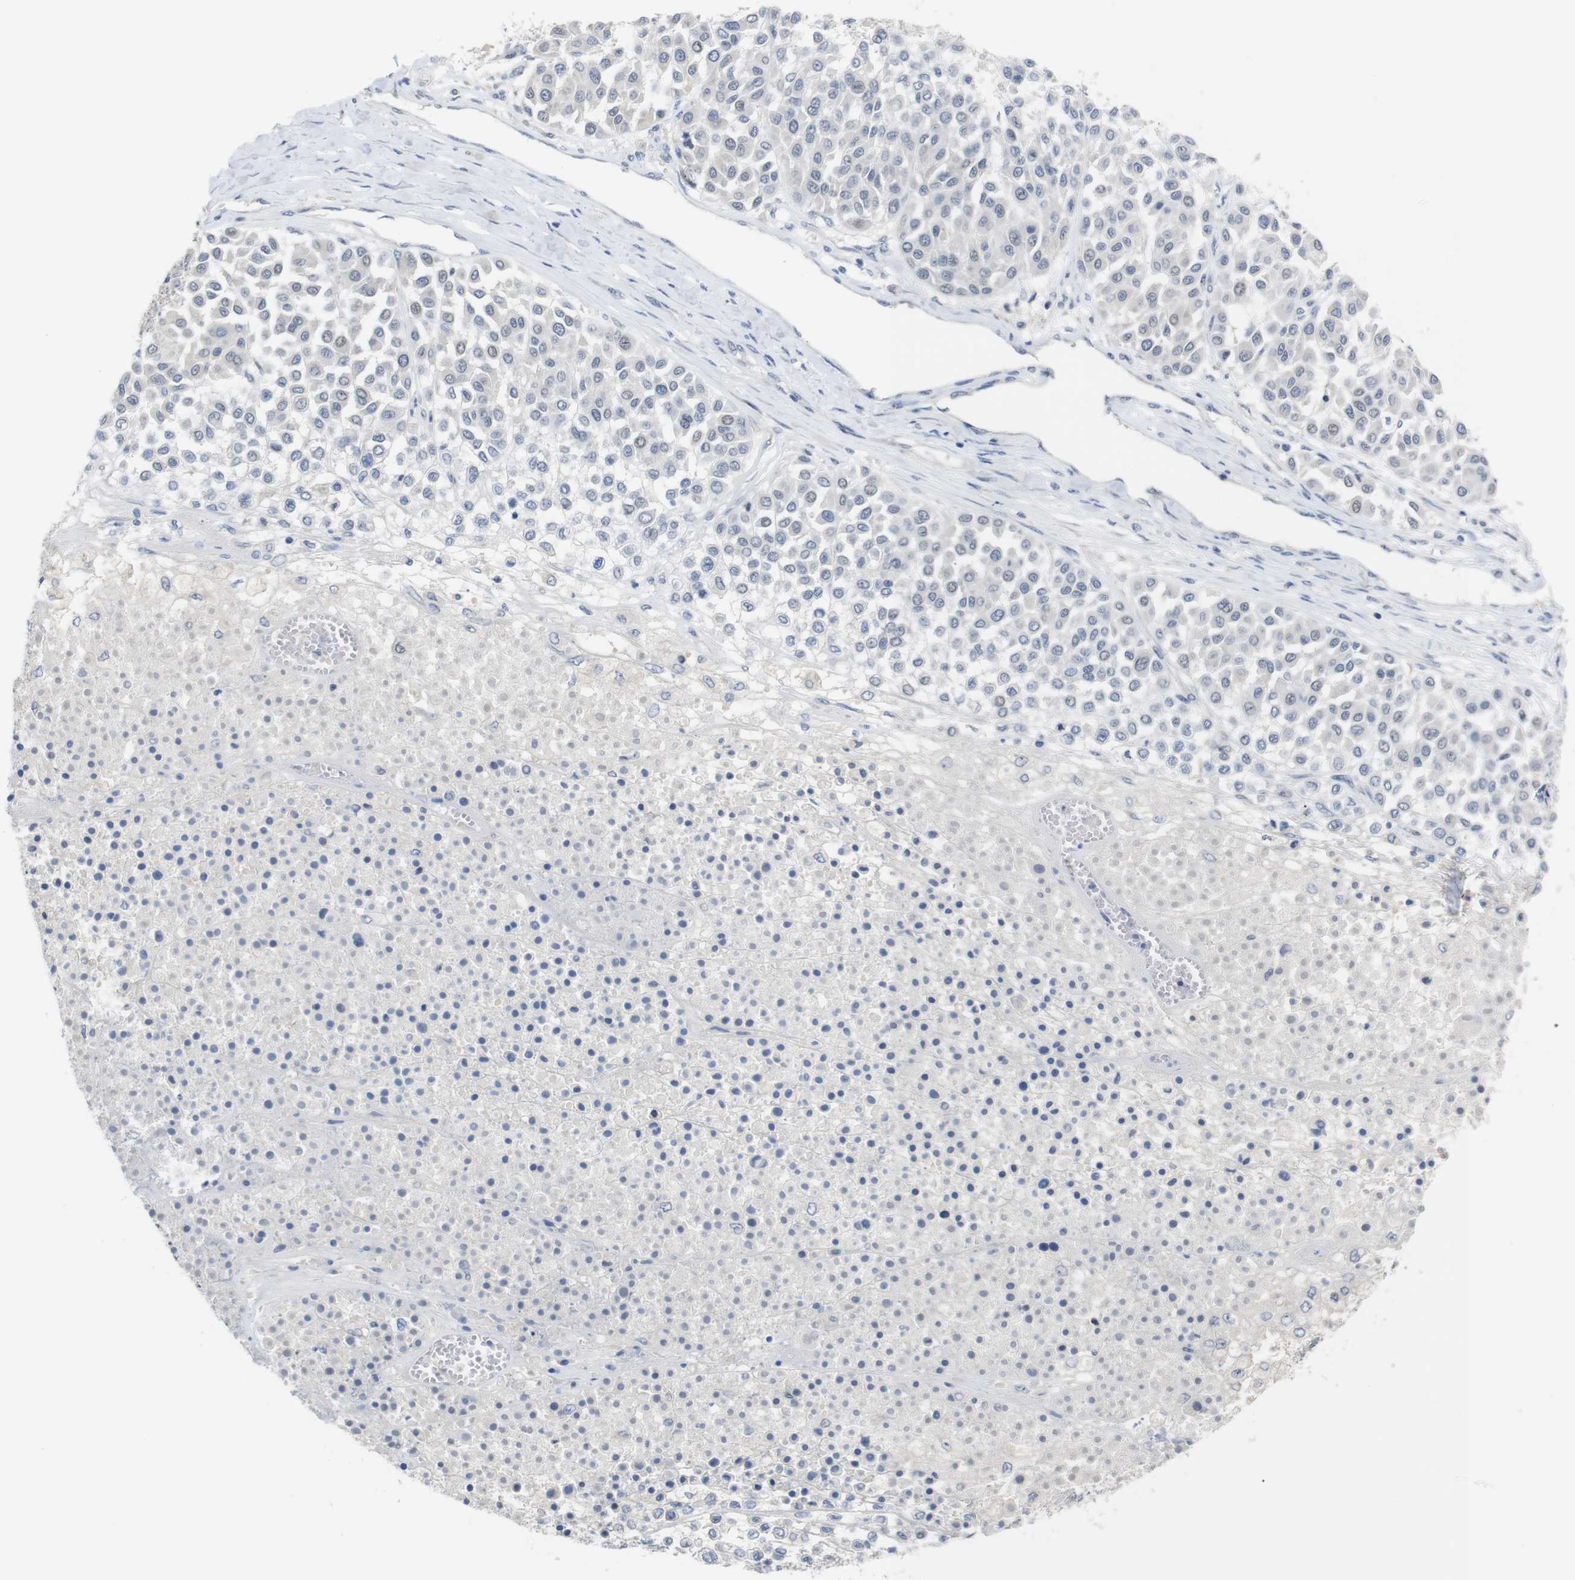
{"staining": {"intensity": "negative", "quantity": "none", "location": "none"}, "tissue": "melanoma", "cell_type": "Tumor cells", "image_type": "cancer", "snomed": [{"axis": "morphology", "description": "Malignant melanoma, Metastatic site"}, {"axis": "topography", "description": "Soft tissue"}], "caption": "Tumor cells are negative for protein expression in human melanoma.", "gene": "CHRM5", "patient": {"sex": "male", "age": 41}}